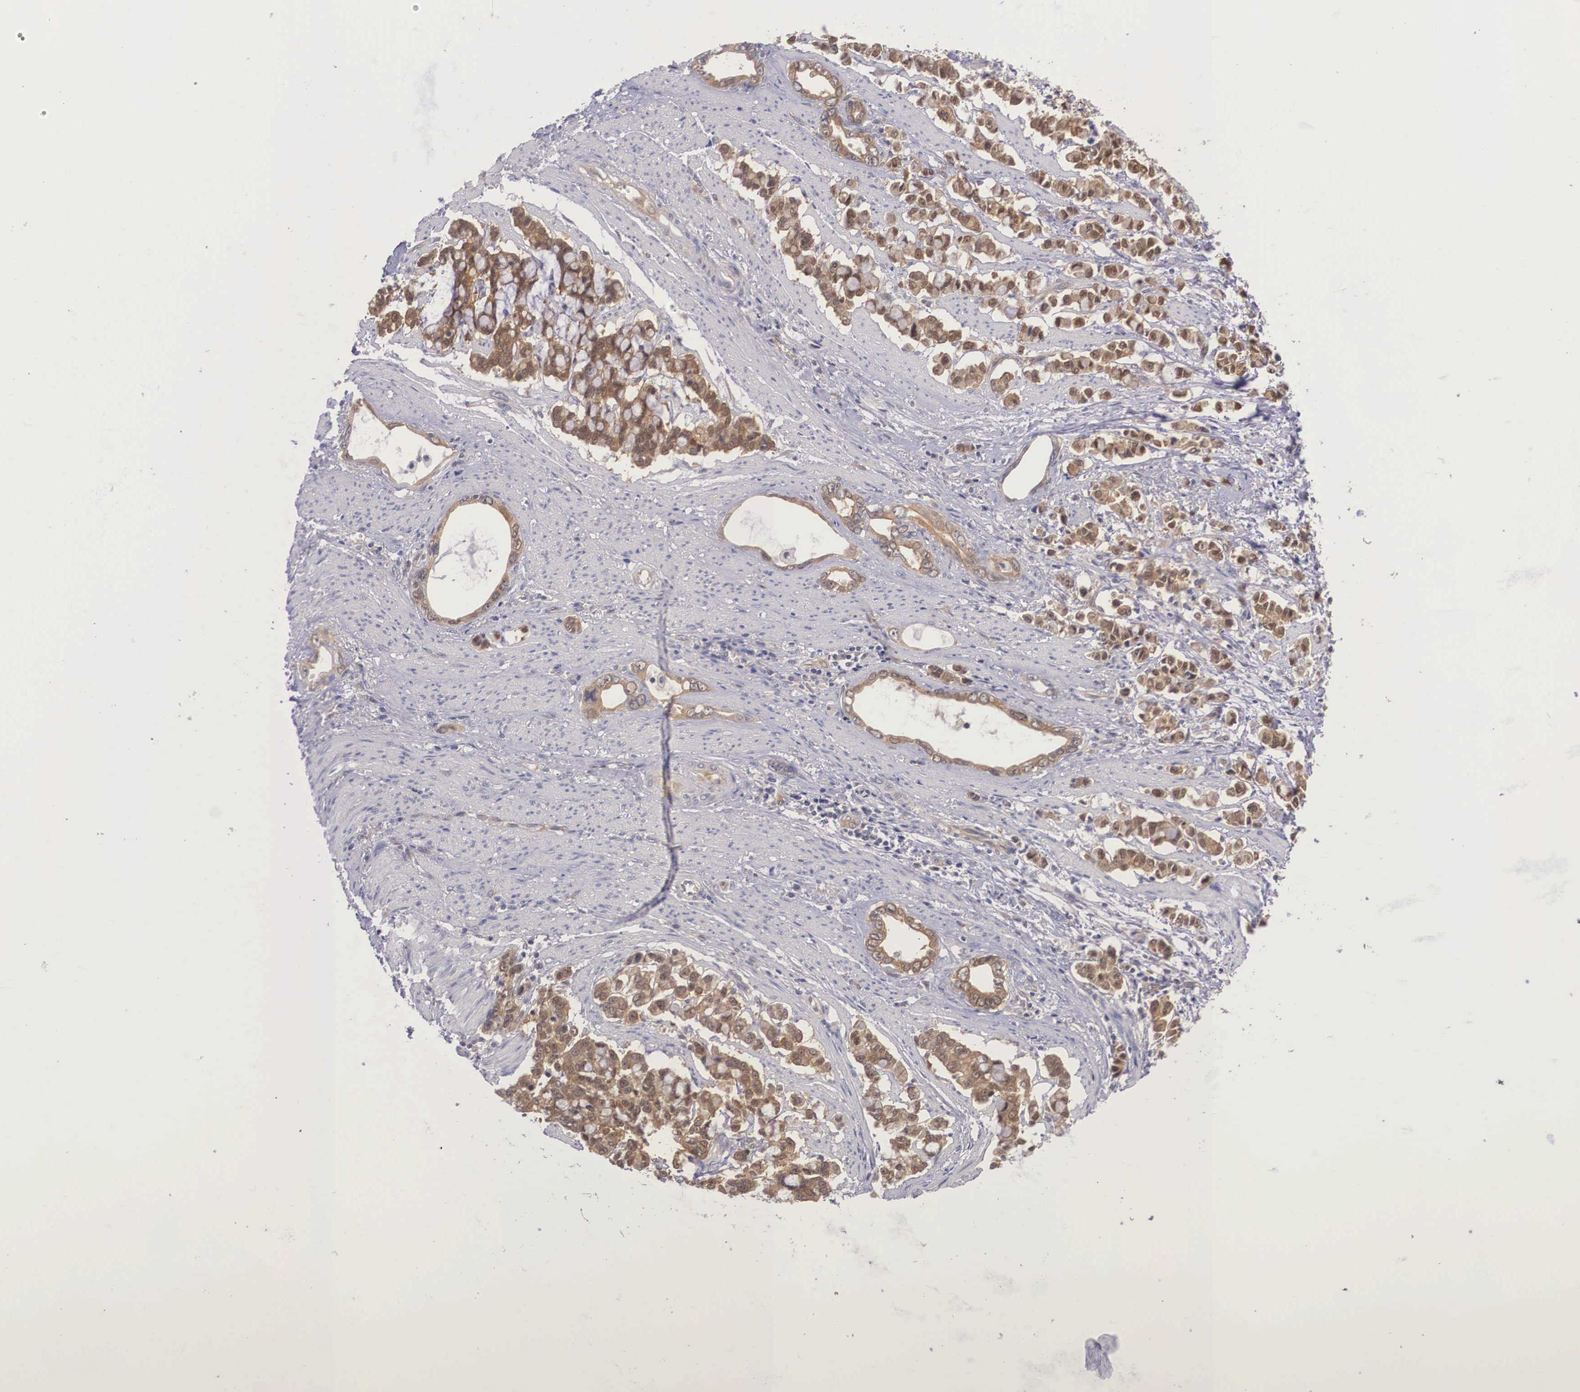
{"staining": {"intensity": "strong", "quantity": ">75%", "location": "cytoplasmic/membranous"}, "tissue": "stomach cancer", "cell_type": "Tumor cells", "image_type": "cancer", "snomed": [{"axis": "morphology", "description": "Adenocarcinoma, NOS"}, {"axis": "topography", "description": "Stomach"}], "caption": "An immunohistochemistry (IHC) micrograph of neoplastic tissue is shown. Protein staining in brown shows strong cytoplasmic/membranous positivity in stomach cancer (adenocarcinoma) within tumor cells. Nuclei are stained in blue.", "gene": "IGBP1", "patient": {"sex": "male", "age": 78}}